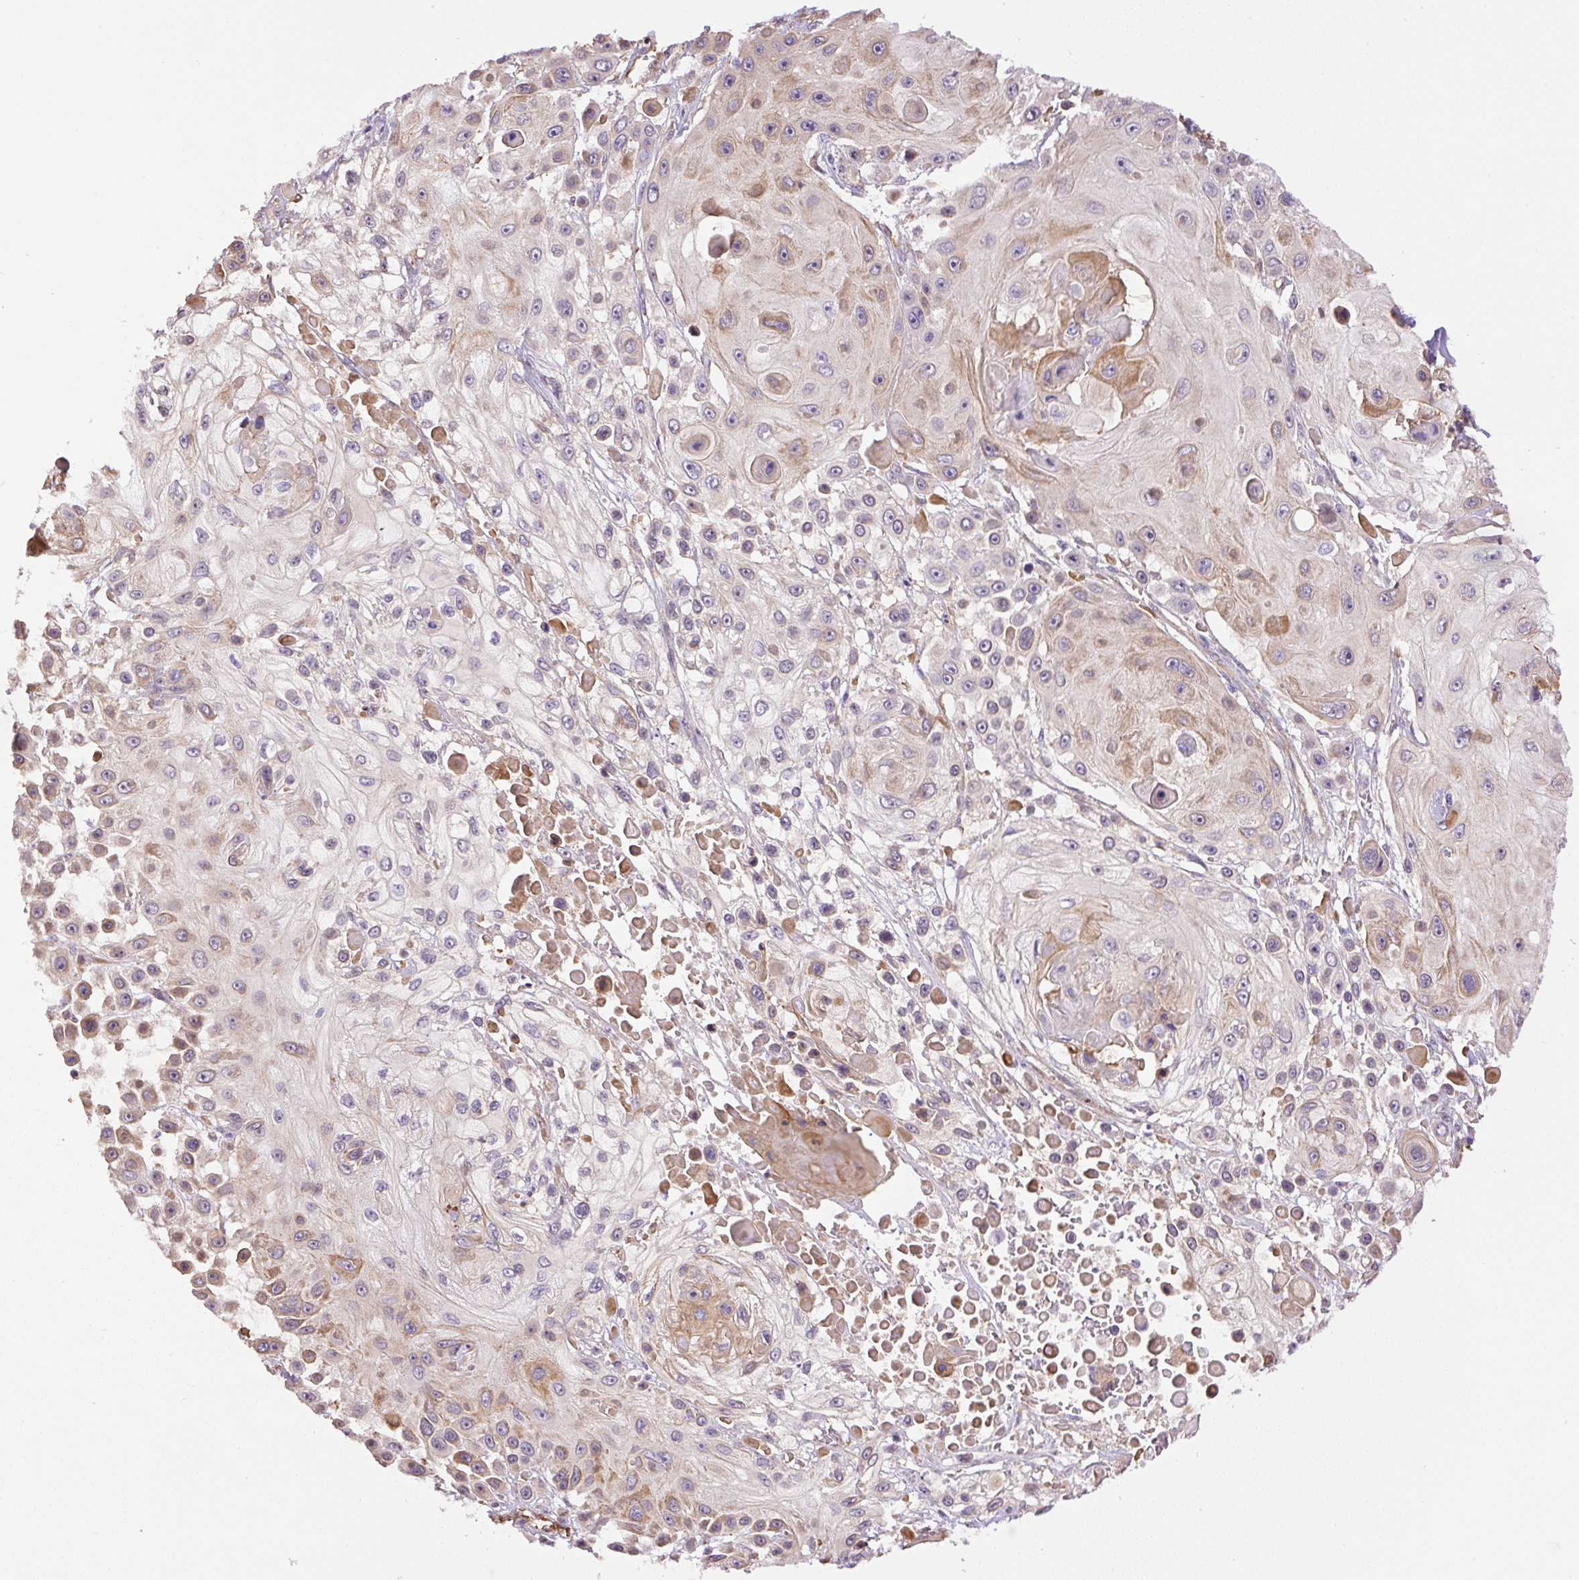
{"staining": {"intensity": "weak", "quantity": "<25%", "location": "cytoplasmic/membranous"}, "tissue": "skin cancer", "cell_type": "Tumor cells", "image_type": "cancer", "snomed": [{"axis": "morphology", "description": "Squamous cell carcinoma, NOS"}, {"axis": "topography", "description": "Skin"}], "caption": "The histopathology image shows no staining of tumor cells in skin cancer (squamous cell carcinoma).", "gene": "PPME1", "patient": {"sex": "male", "age": 67}}